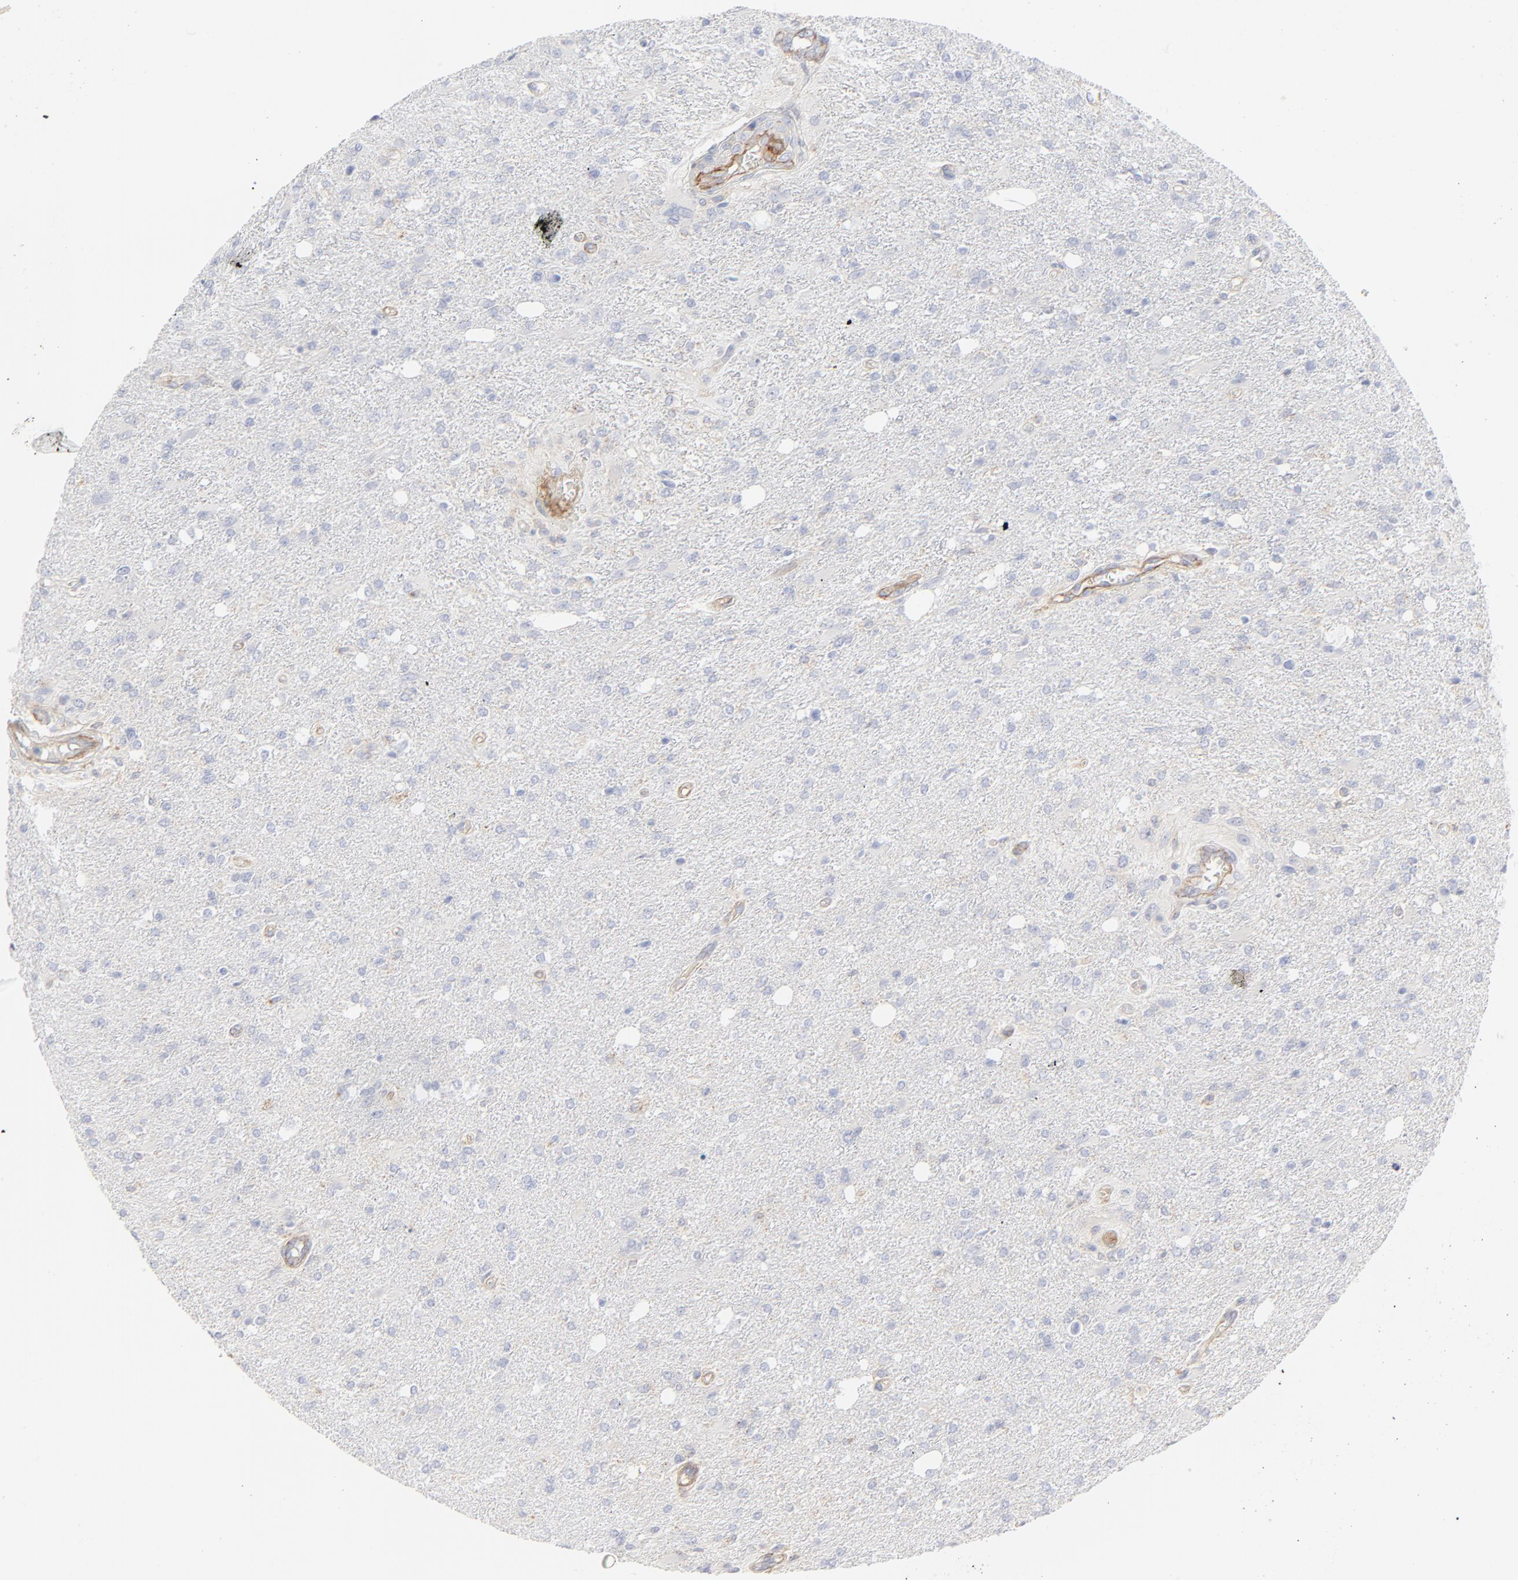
{"staining": {"intensity": "negative", "quantity": "none", "location": "none"}, "tissue": "glioma", "cell_type": "Tumor cells", "image_type": "cancer", "snomed": [{"axis": "morphology", "description": "Glioma, malignant, High grade"}, {"axis": "topography", "description": "Cerebral cortex"}], "caption": "Image shows no protein staining in tumor cells of malignant glioma (high-grade) tissue.", "gene": "ITGA5", "patient": {"sex": "male", "age": 76}}